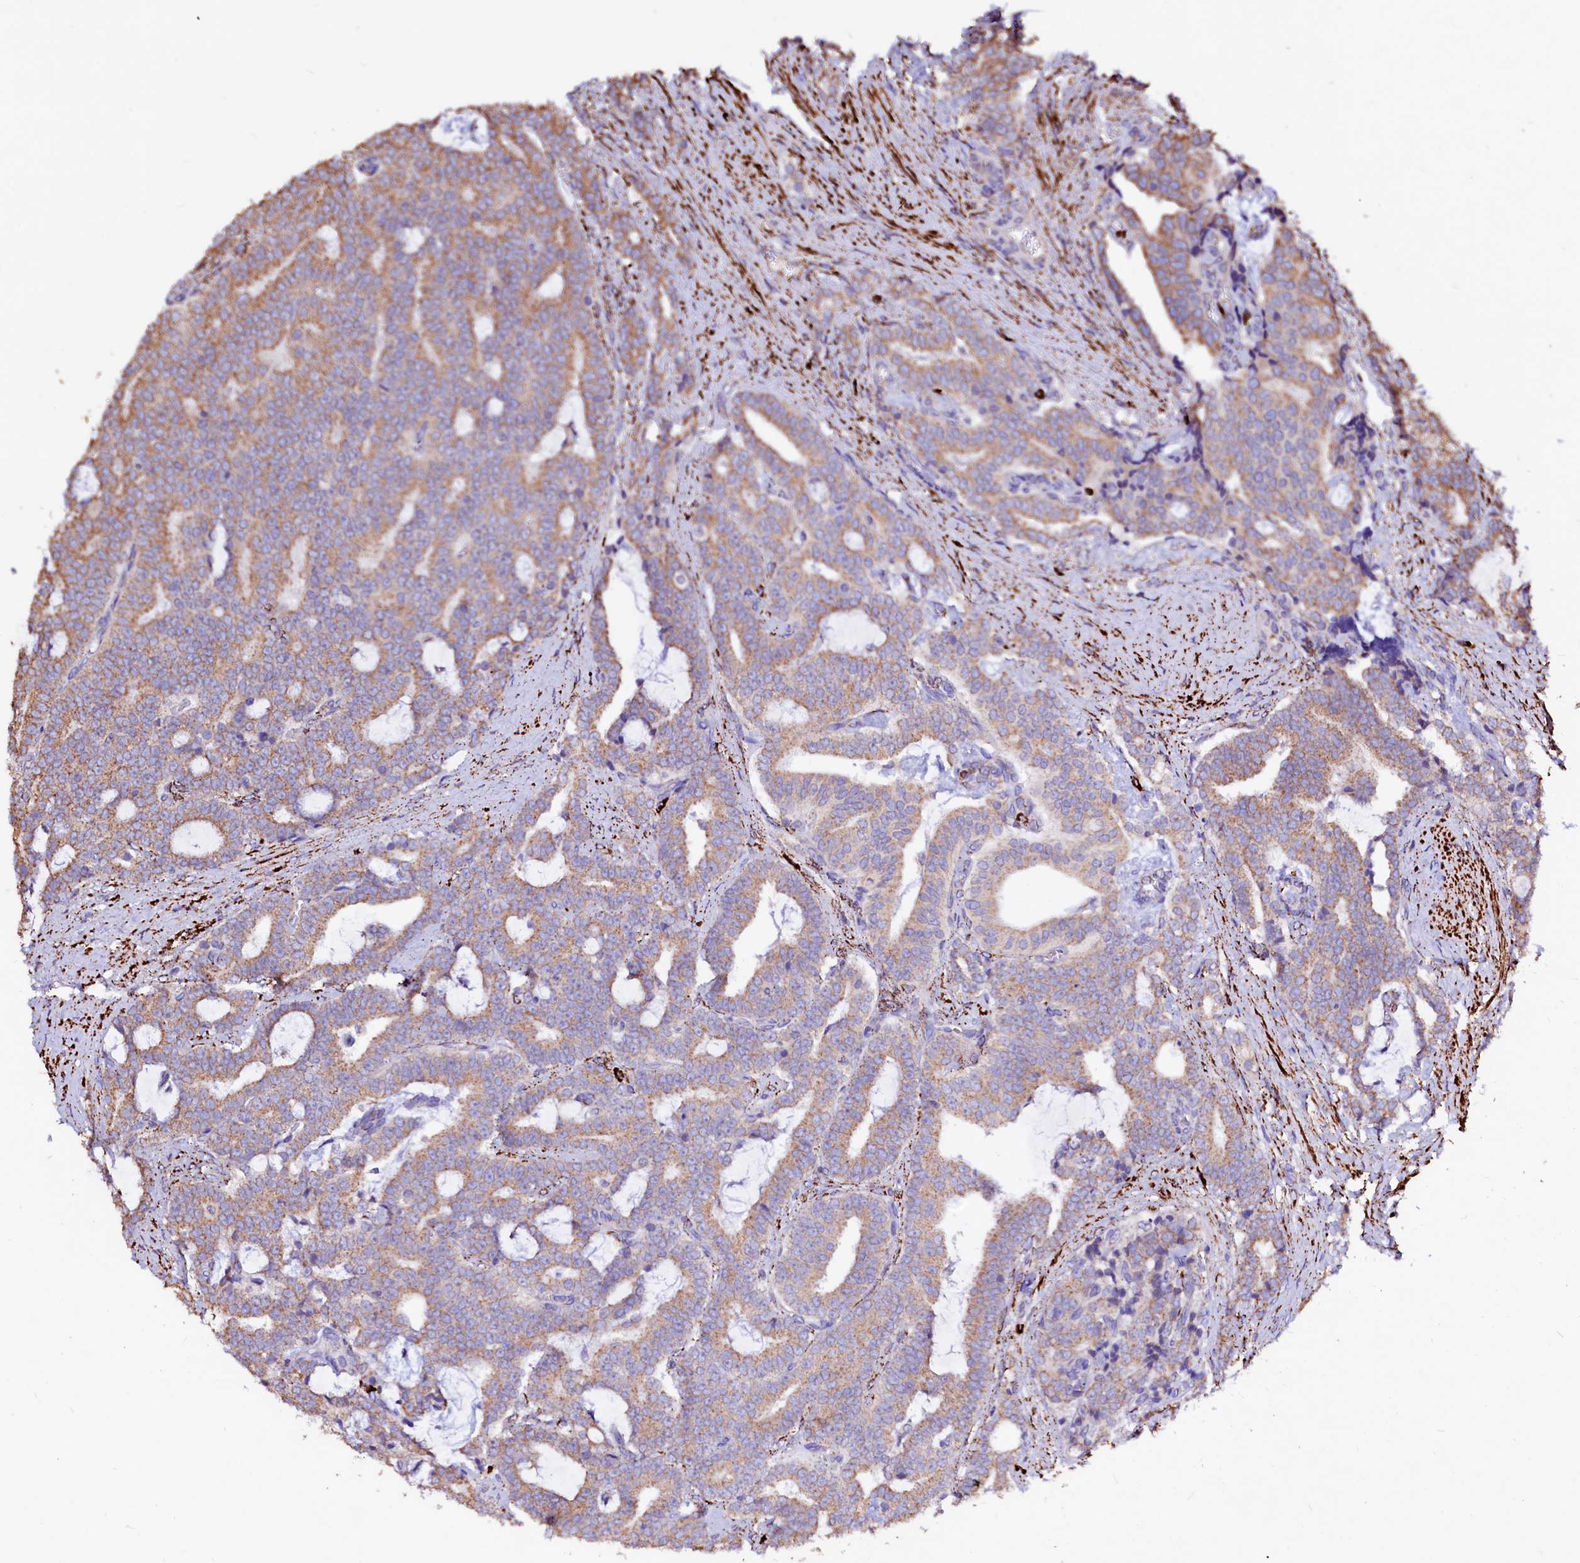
{"staining": {"intensity": "moderate", "quantity": ">75%", "location": "cytoplasmic/membranous"}, "tissue": "prostate cancer", "cell_type": "Tumor cells", "image_type": "cancer", "snomed": [{"axis": "morphology", "description": "Adenocarcinoma, High grade"}, {"axis": "topography", "description": "Prostate and seminal vesicle, NOS"}], "caption": "The micrograph exhibits a brown stain indicating the presence of a protein in the cytoplasmic/membranous of tumor cells in prostate cancer.", "gene": "MAOB", "patient": {"sex": "male", "age": 67}}